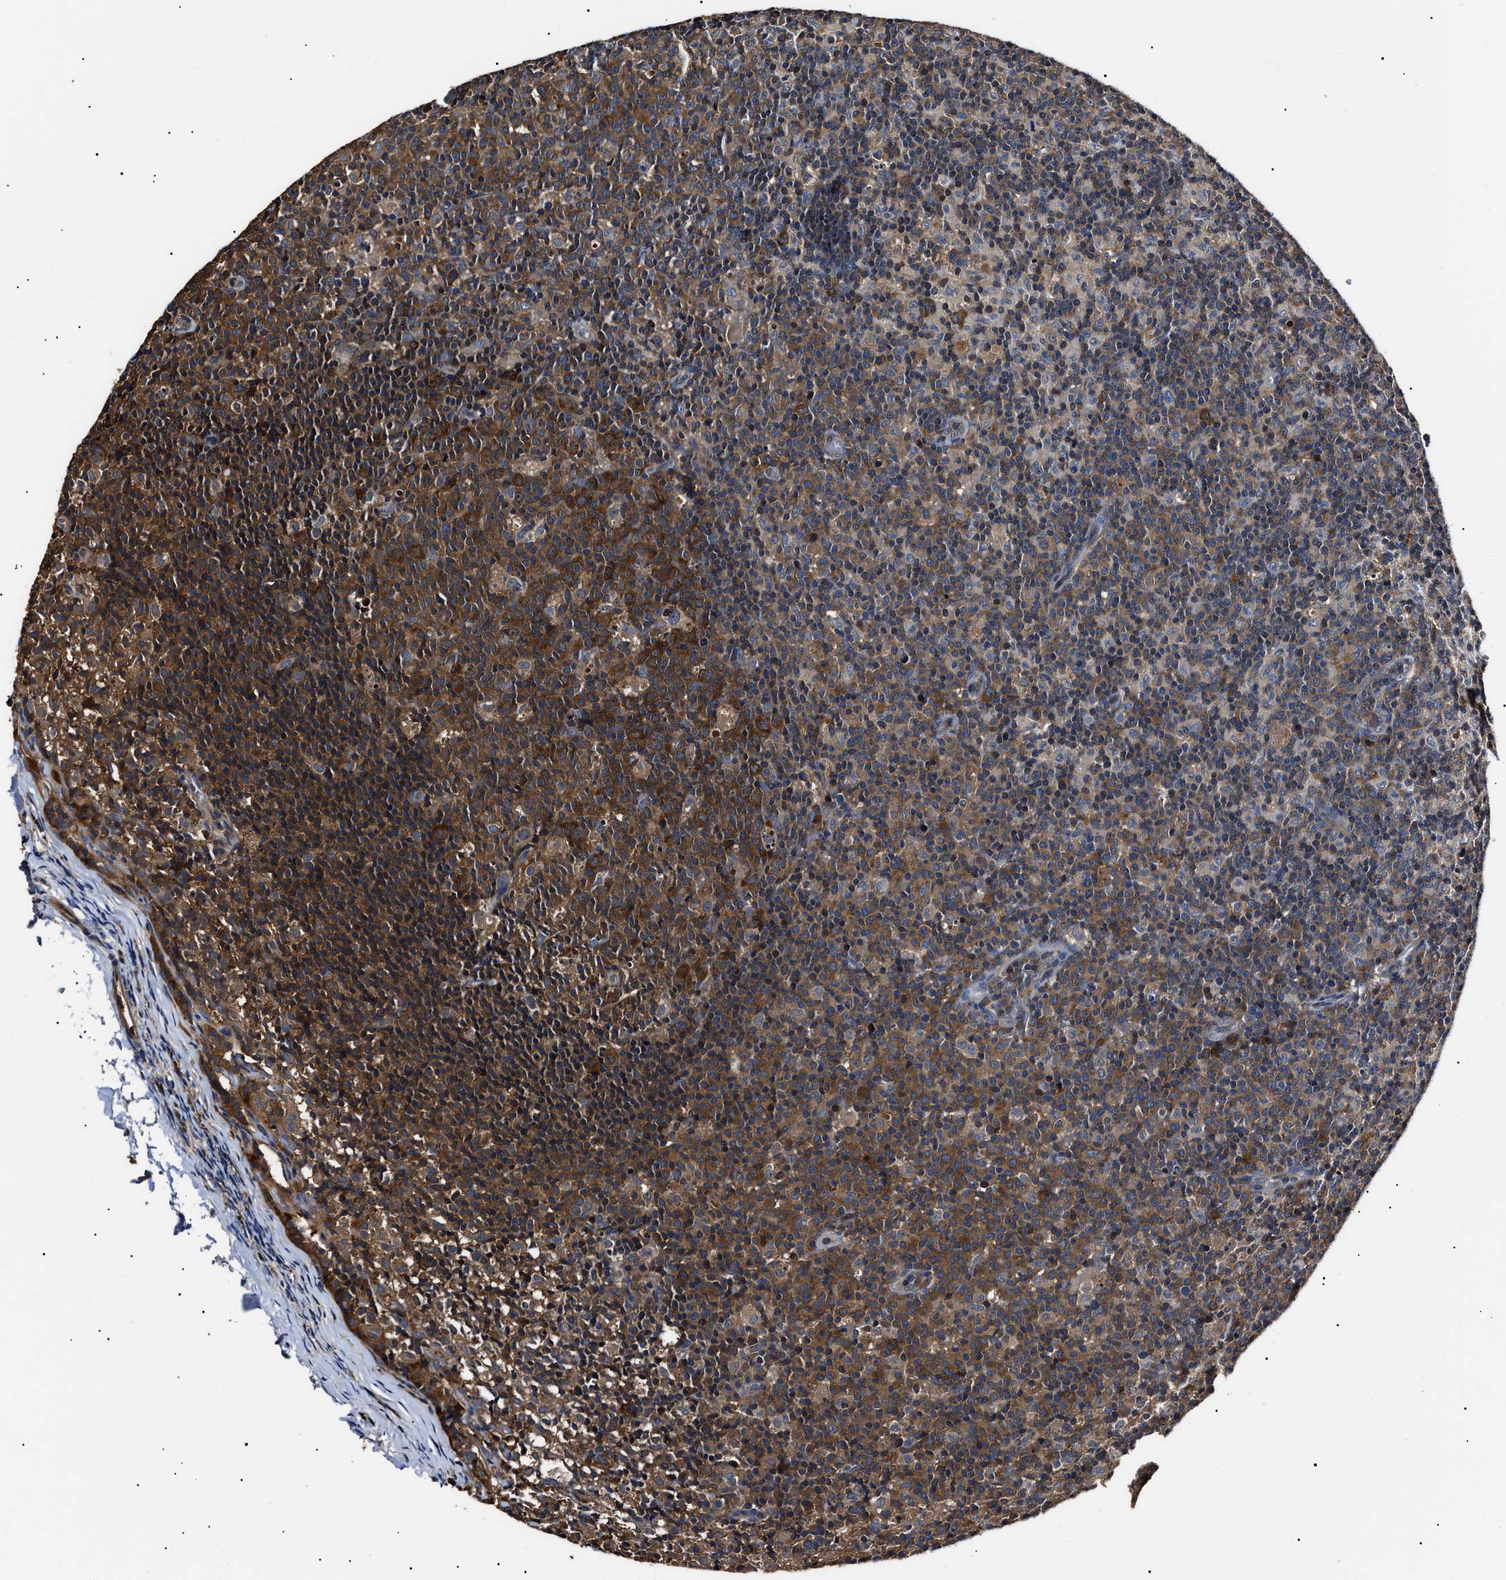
{"staining": {"intensity": "moderate", "quantity": ">75%", "location": "cytoplasmic/membranous"}, "tissue": "lymph node", "cell_type": "Germinal center cells", "image_type": "normal", "snomed": [{"axis": "morphology", "description": "Normal tissue, NOS"}, {"axis": "morphology", "description": "Inflammation, NOS"}, {"axis": "topography", "description": "Lymph node"}], "caption": "DAB immunohistochemical staining of benign lymph node shows moderate cytoplasmic/membranous protein staining in about >75% of germinal center cells.", "gene": "CCT8", "patient": {"sex": "male", "age": 55}}